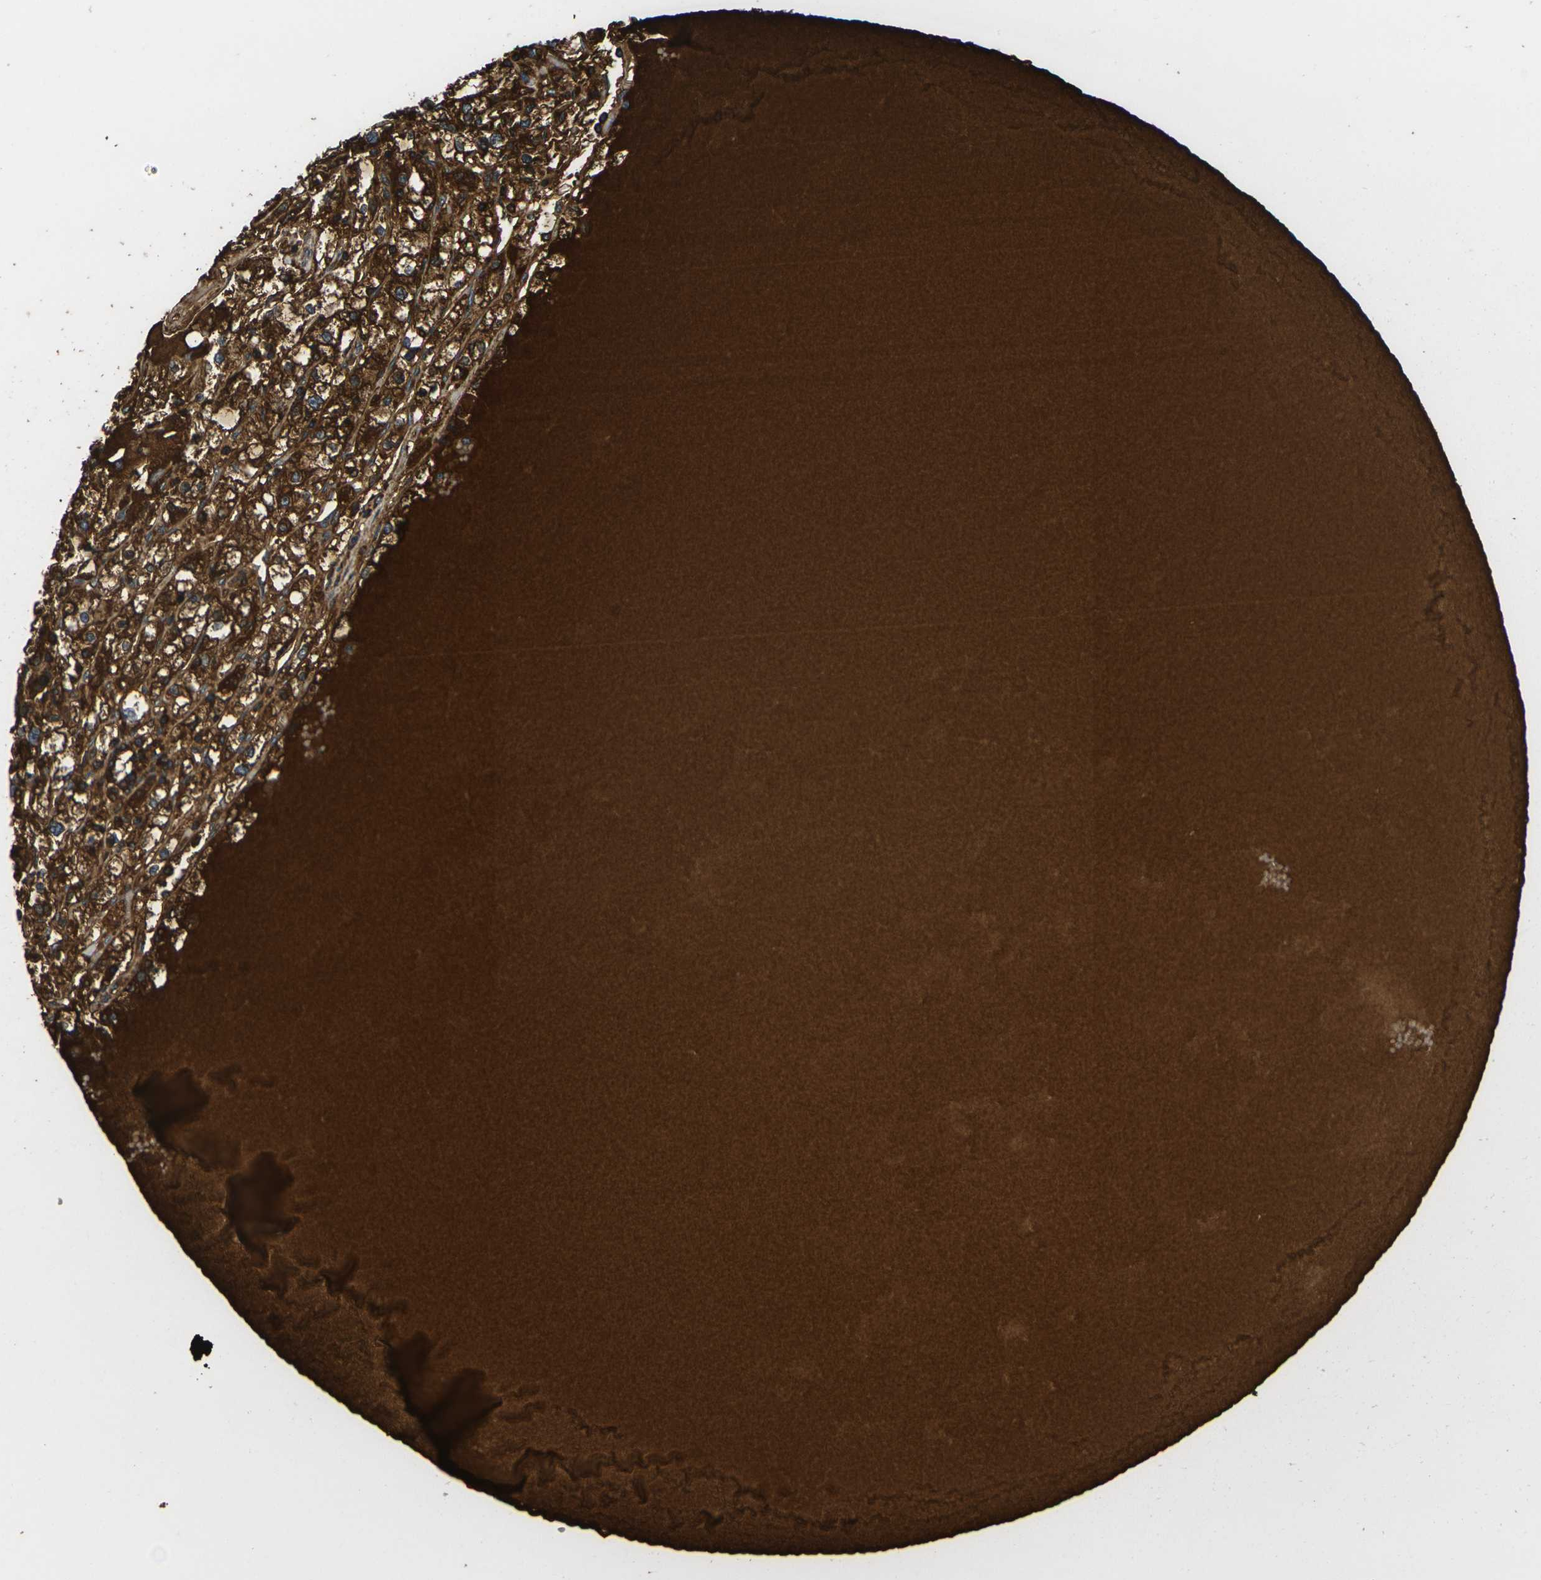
{"staining": {"intensity": "strong", "quantity": ">75%", "location": "cytoplasmic/membranous"}, "tissue": "renal cancer", "cell_type": "Tumor cells", "image_type": "cancer", "snomed": [{"axis": "morphology", "description": "Adenocarcinoma, NOS"}, {"axis": "topography", "description": "Kidney"}], "caption": "Adenocarcinoma (renal) tissue shows strong cytoplasmic/membranous positivity in approximately >75% of tumor cells, visualized by immunohistochemistry.", "gene": "HSPG2", "patient": {"sex": "male", "age": 56}}